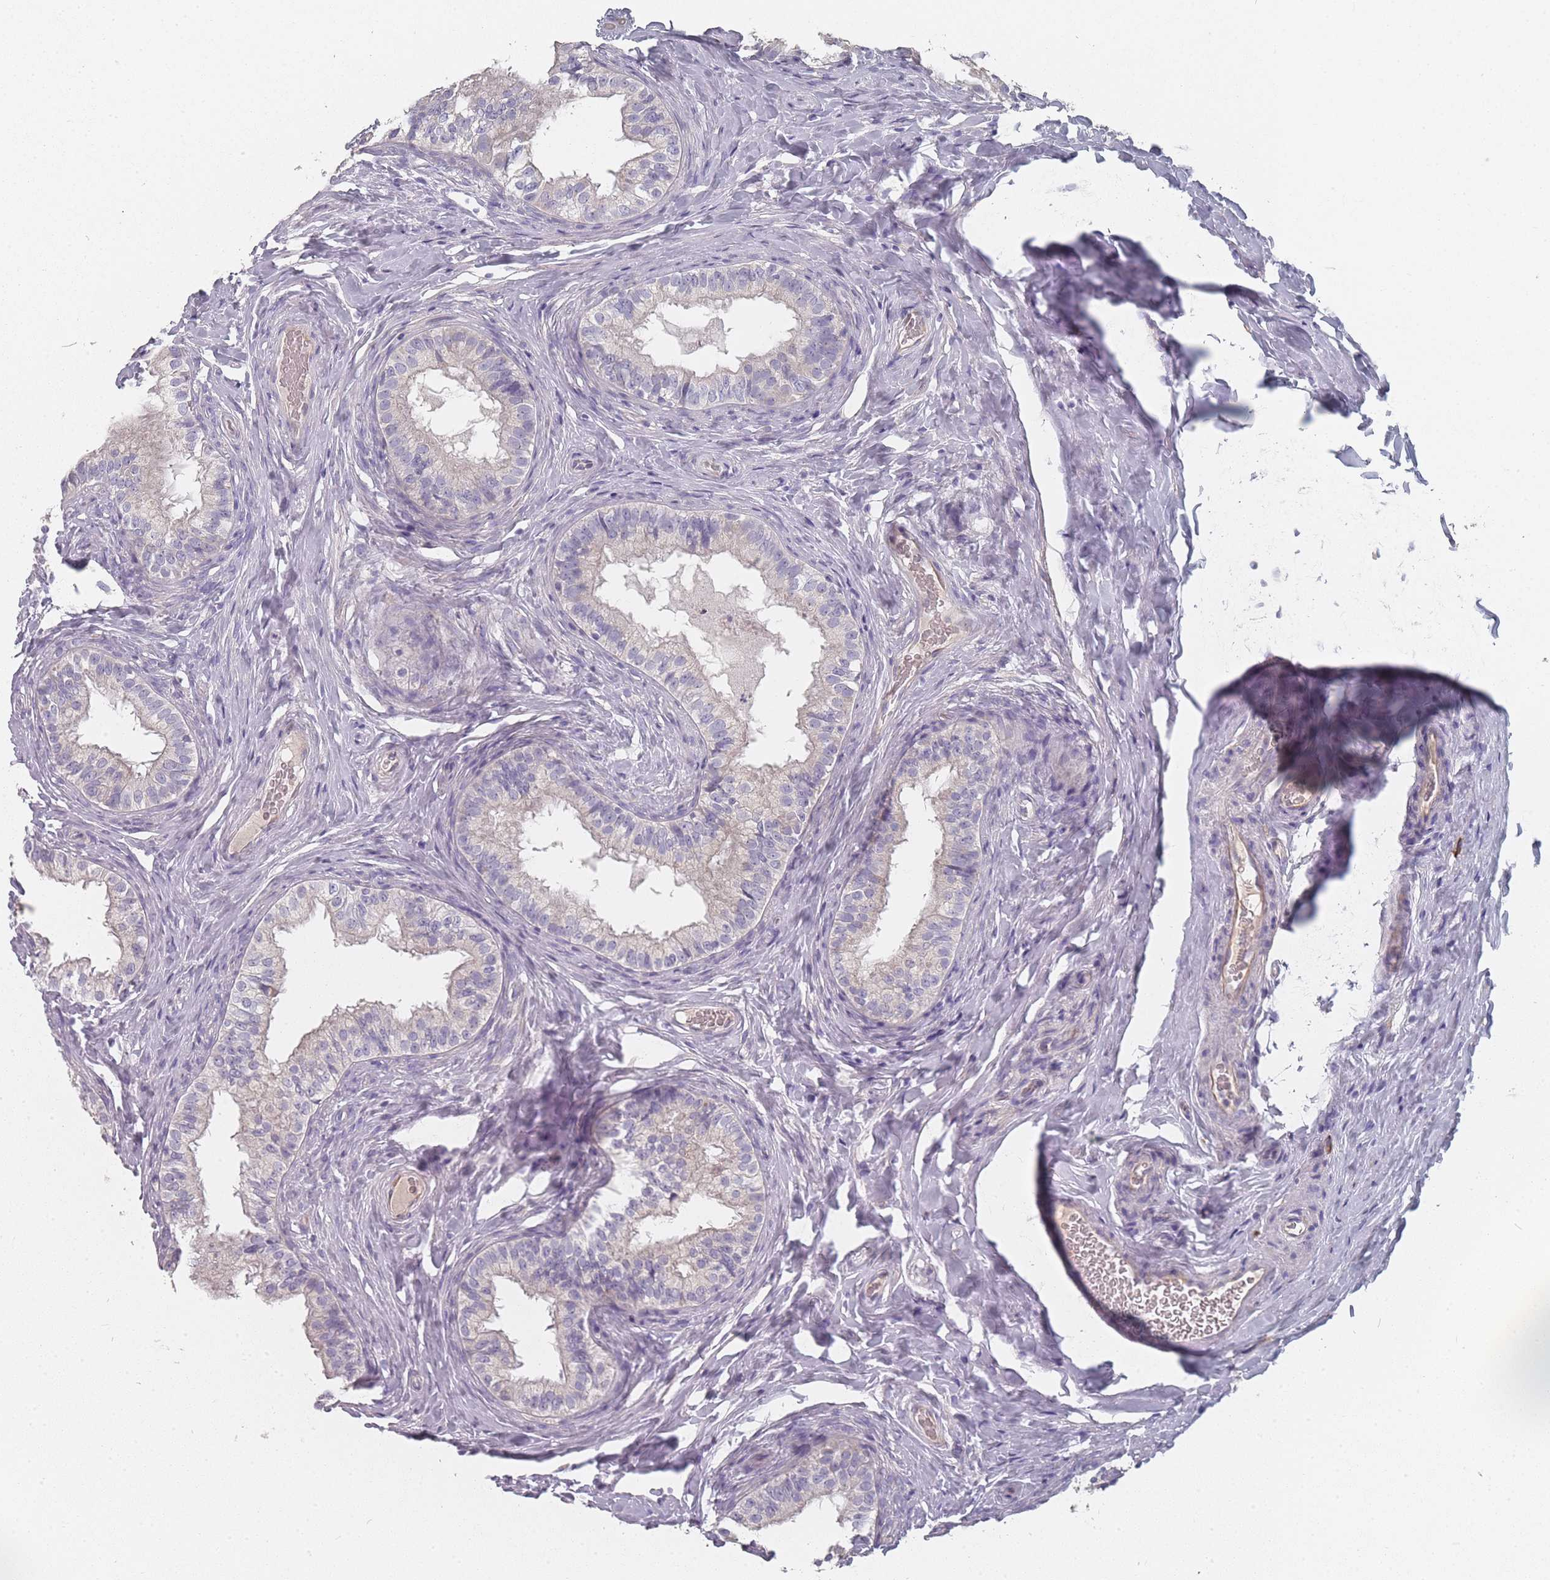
{"staining": {"intensity": "weak", "quantity": "<25%", "location": "cytoplasmic/membranous"}, "tissue": "epididymis", "cell_type": "Glandular cells", "image_type": "normal", "snomed": [{"axis": "morphology", "description": "Normal tissue, NOS"}, {"axis": "topography", "description": "Epididymis"}], "caption": "A high-resolution histopathology image shows immunohistochemistry (IHC) staining of normal epididymis, which exhibits no significant staining in glandular cells. (Stains: DAB (3,3'-diaminobenzidine) immunohistochemistry (IHC) with hematoxylin counter stain, Microscopy: brightfield microscopy at high magnification).", "gene": "SLC35E4", "patient": {"sex": "male", "age": 49}}